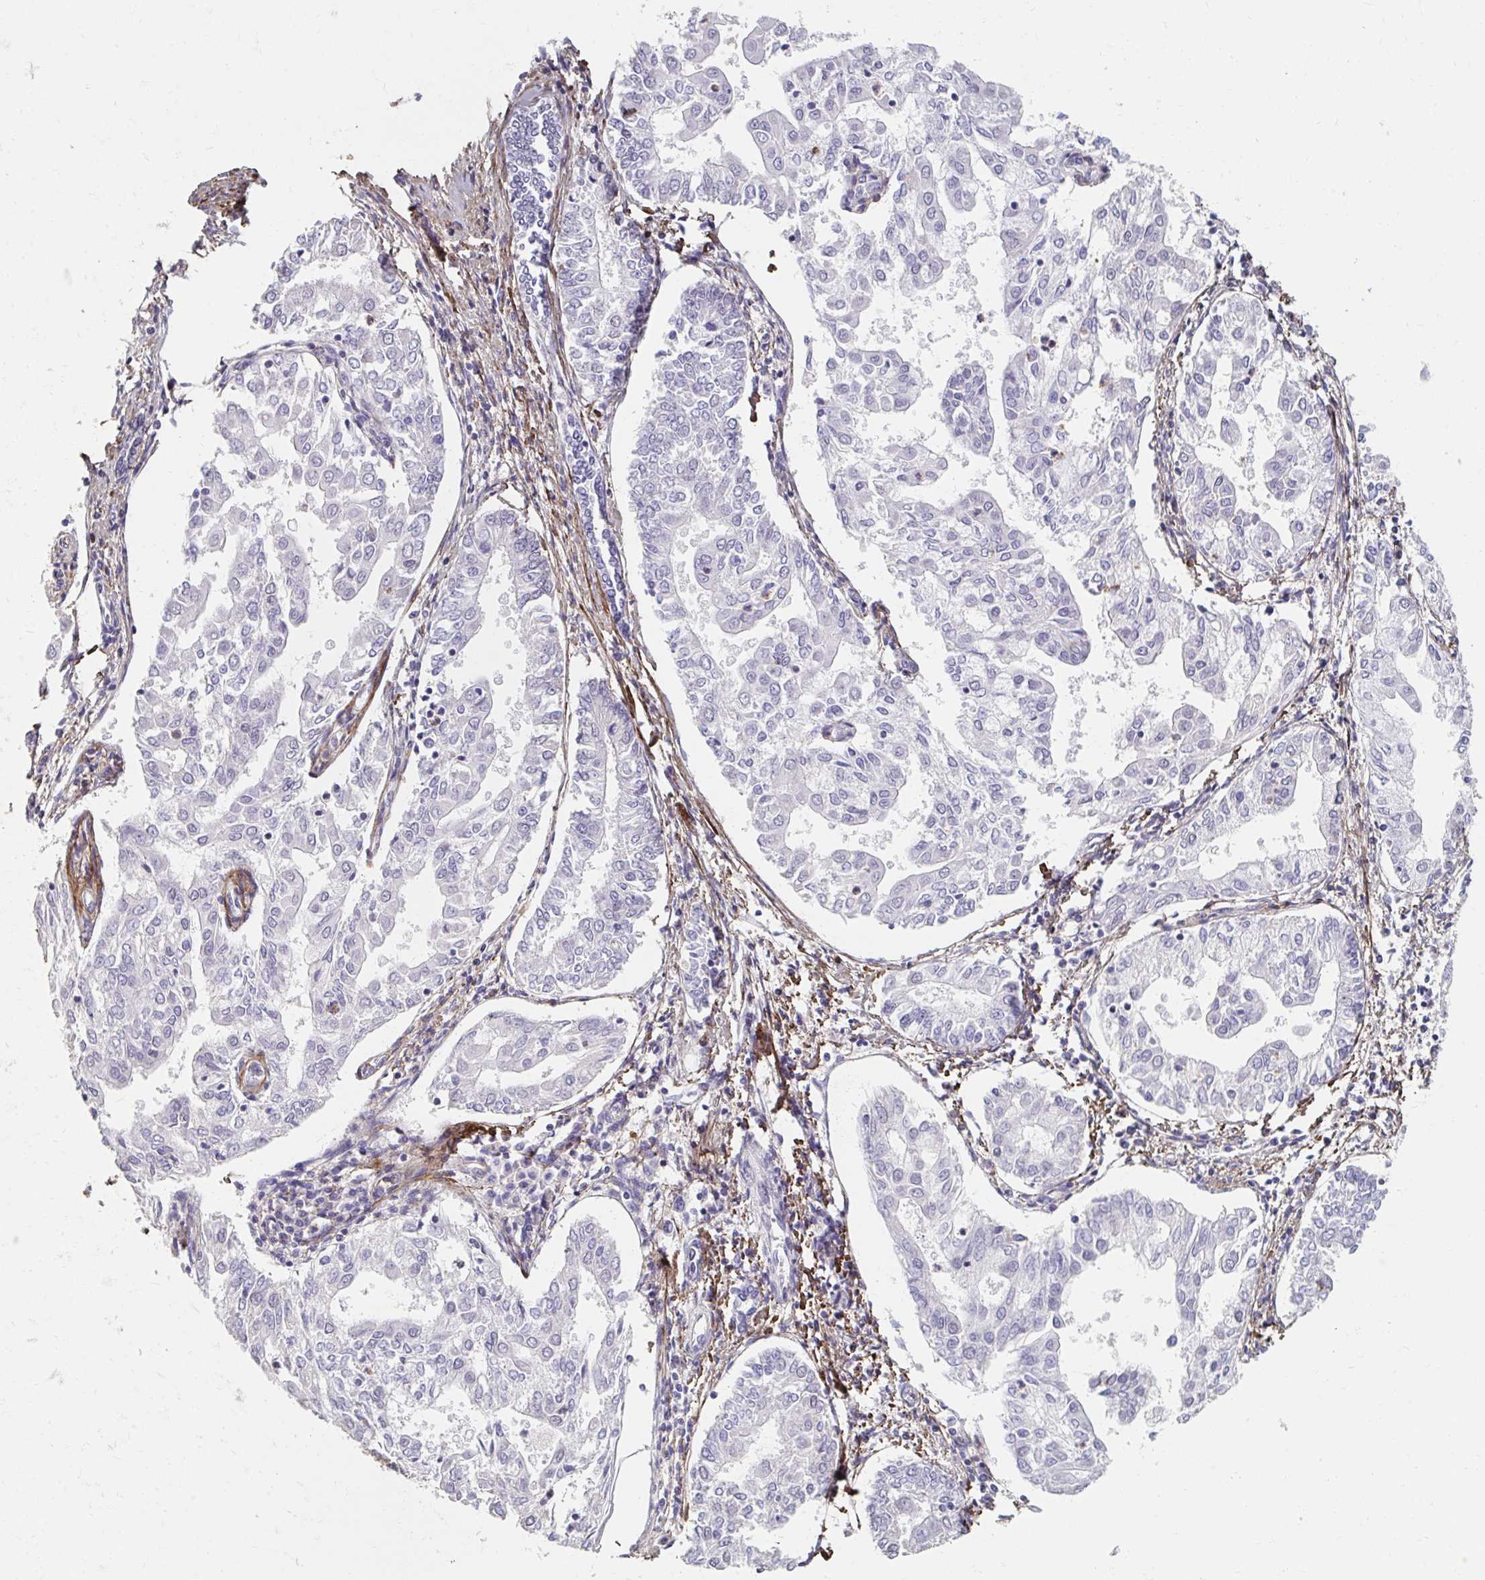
{"staining": {"intensity": "negative", "quantity": "none", "location": "none"}, "tissue": "endometrial cancer", "cell_type": "Tumor cells", "image_type": "cancer", "snomed": [{"axis": "morphology", "description": "Adenocarcinoma, NOS"}, {"axis": "topography", "description": "Endometrium"}], "caption": "Tumor cells show no significant protein expression in endometrial cancer (adenocarcinoma). (IHC, brightfield microscopy, high magnification).", "gene": "MAVS", "patient": {"sex": "female", "age": 68}}